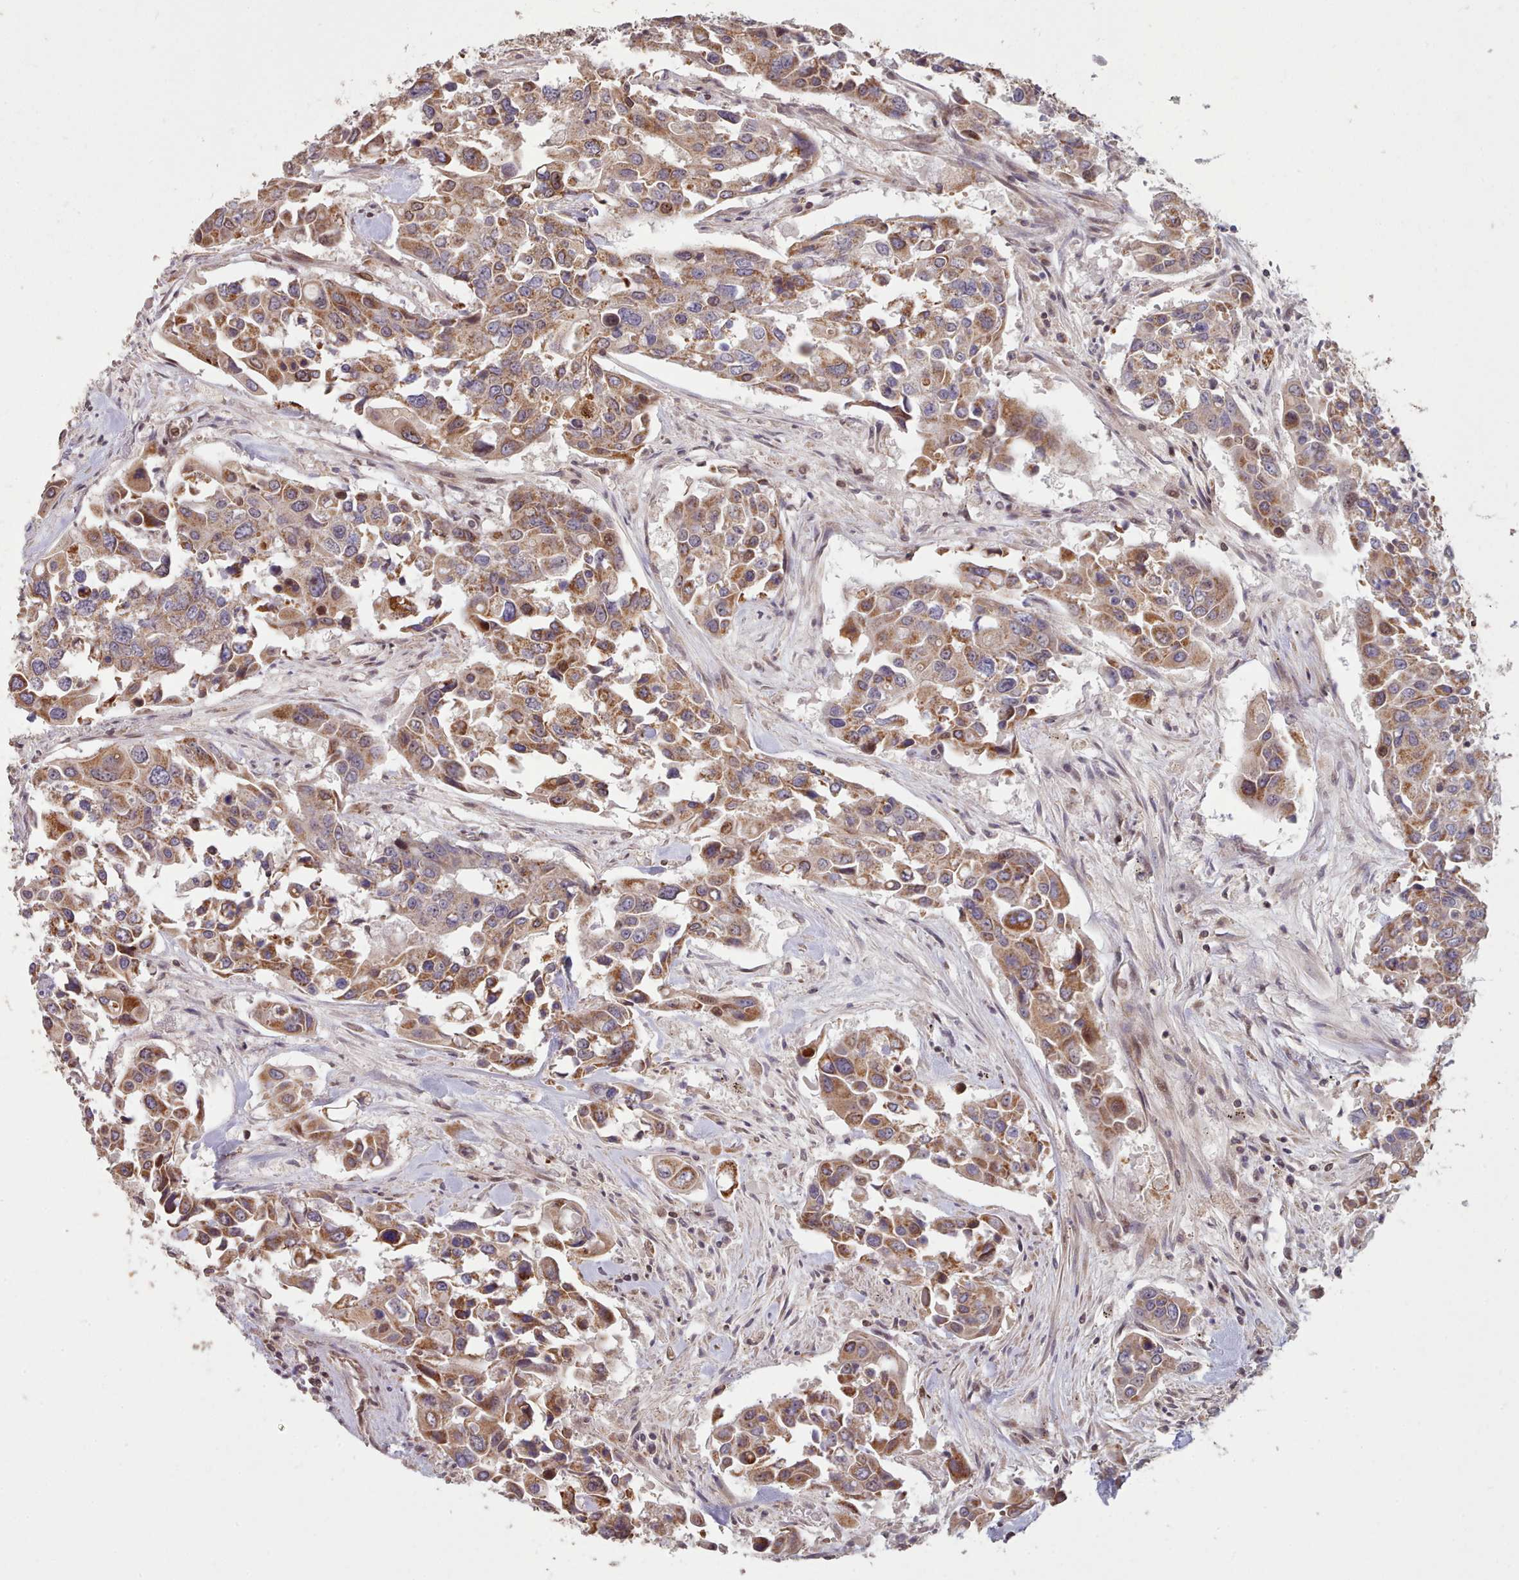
{"staining": {"intensity": "moderate", "quantity": ">75%", "location": "cytoplasmic/membranous"}, "tissue": "colorectal cancer", "cell_type": "Tumor cells", "image_type": "cancer", "snomed": [{"axis": "morphology", "description": "Adenocarcinoma, NOS"}, {"axis": "topography", "description": "Colon"}], "caption": "Colorectal adenocarcinoma was stained to show a protein in brown. There is medium levels of moderate cytoplasmic/membranous staining in approximately >75% of tumor cells. The protein of interest is shown in brown color, while the nuclei are stained blue.", "gene": "TOR1AIP1", "patient": {"sex": "male", "age": 77}}